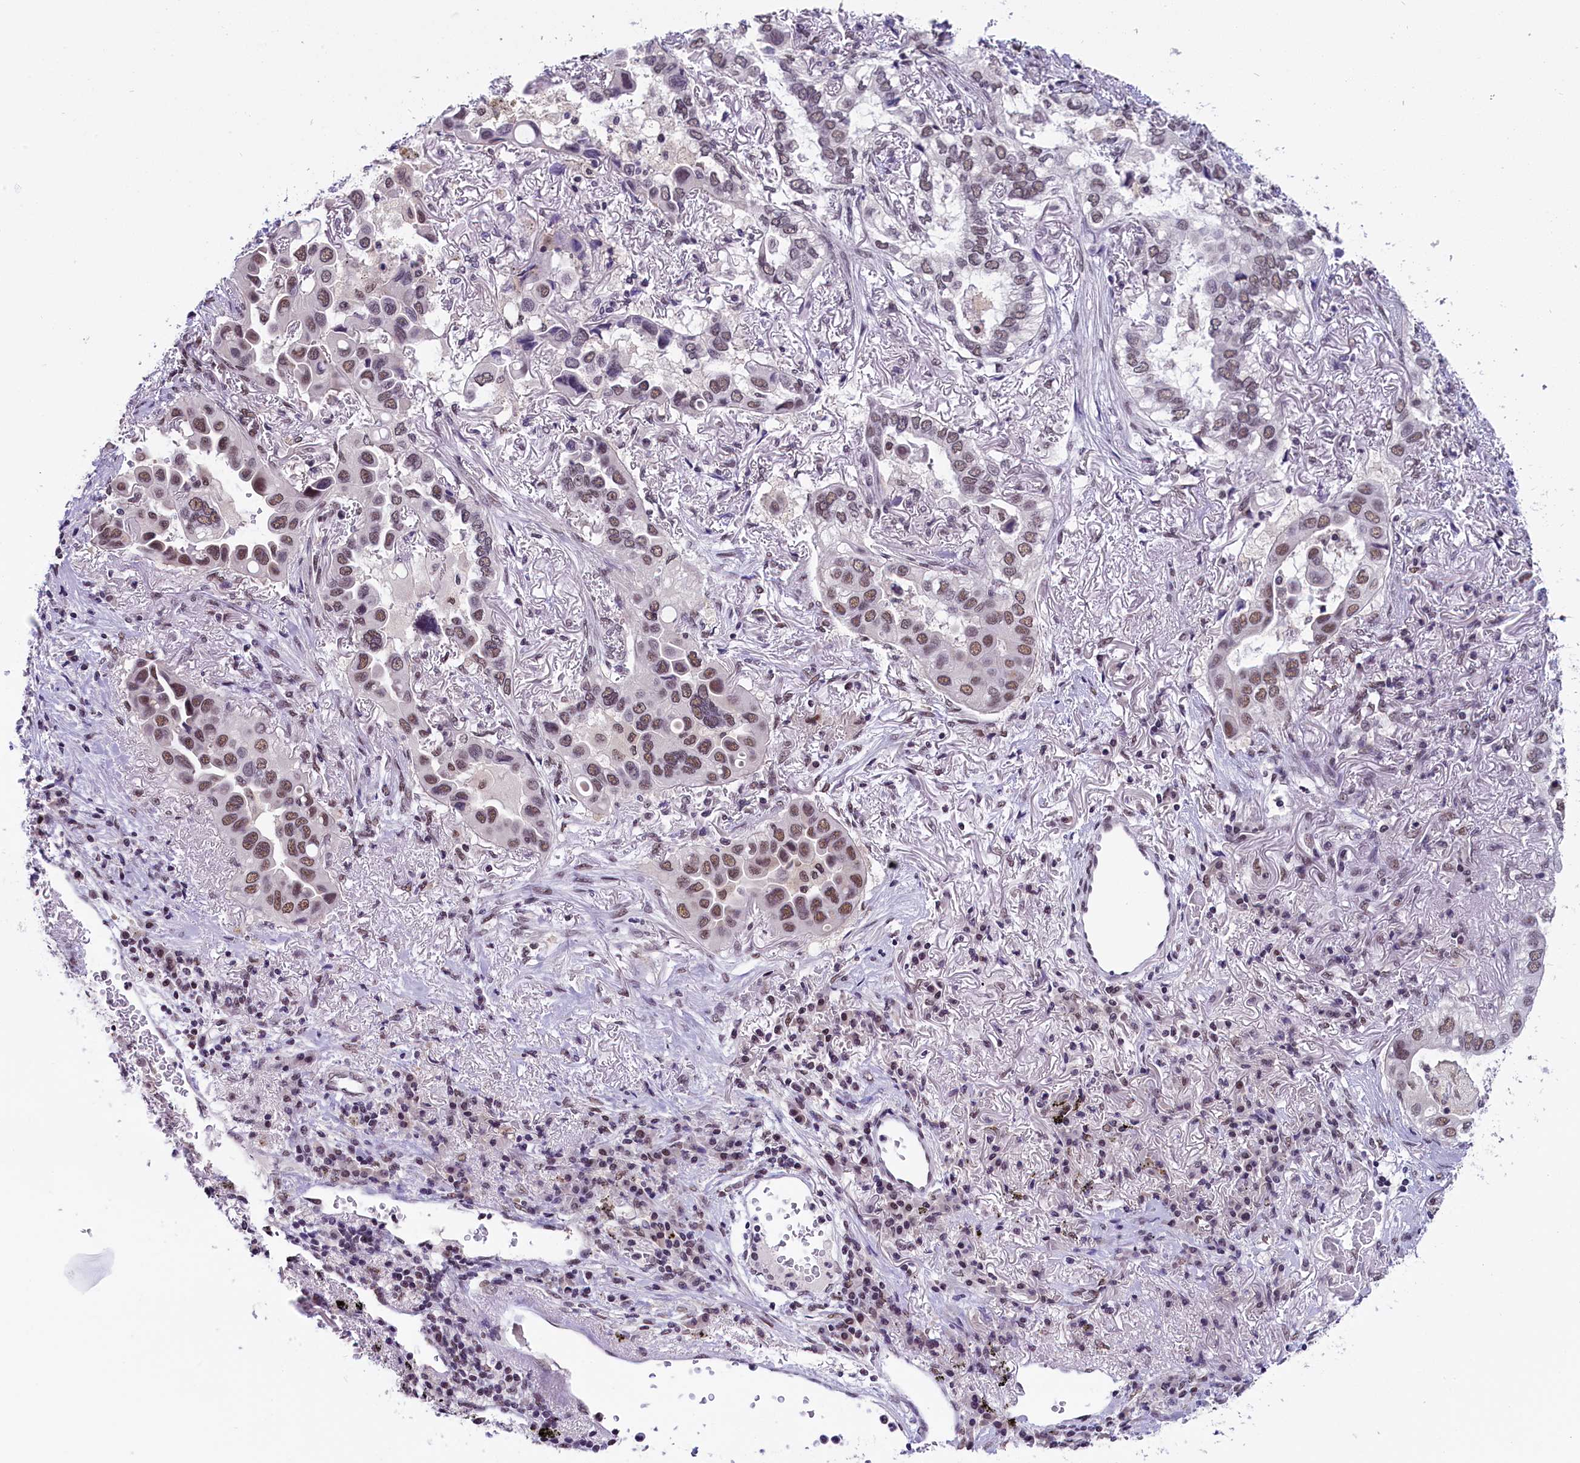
{"staining": {"intensity": "moderate", "quantity": ">75%", "location": "nuclear"}, "tissue": "lung cancer", "cell_type": "Tumor cells", "image_type": "cancer", "snomed": [{"axis": "morphology", "description": "Adenocarcinoma, NOS"}, {"axis": "topography", "description": "Lung"}], "caption": "The micrograph reveals staining of lung cancer, revealing moderate nuclear protein expression (brown color) within tumor cells. The staining is performed using DAB (3,3'-diaminobenzidine) brown chromogen to label protein expression. The nuclei are counter-stained blue using hematoxylin.", "gene": "ZC3H4", "patient": {"sex": "female", "age": 76}}